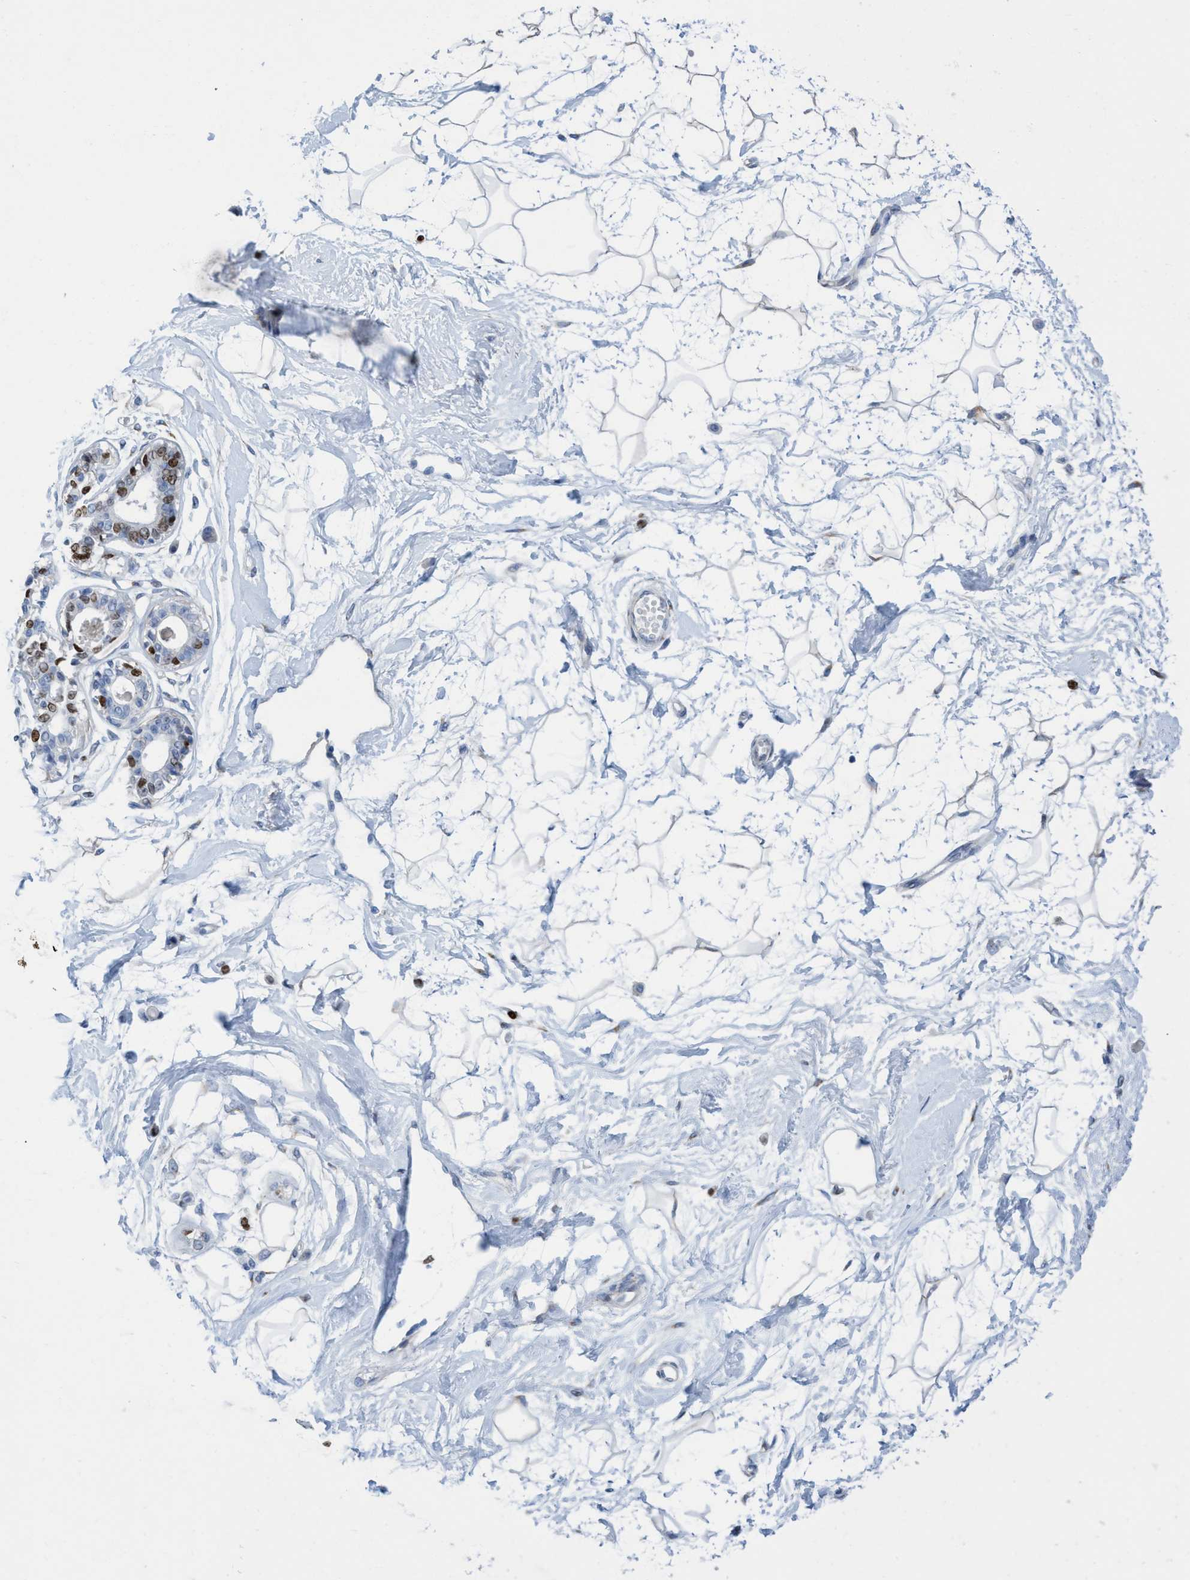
{"staining": {"intensity": "negative", "quantity": "none", "location": "none"}, "tissue": "breast", "cell_type": "Adipocytes", "image_type": "normal", "snomed": [{"axis": "morphology", "description": "Normal tissue, NOS"}, {"axis": "topography", "description": "Breast"}], "caption": "Histopathology image shows no protein positivity in adipocytes of unremarkable breast.", "gene": "CBX2", "patient": {"sex": "female", "age": 45}}